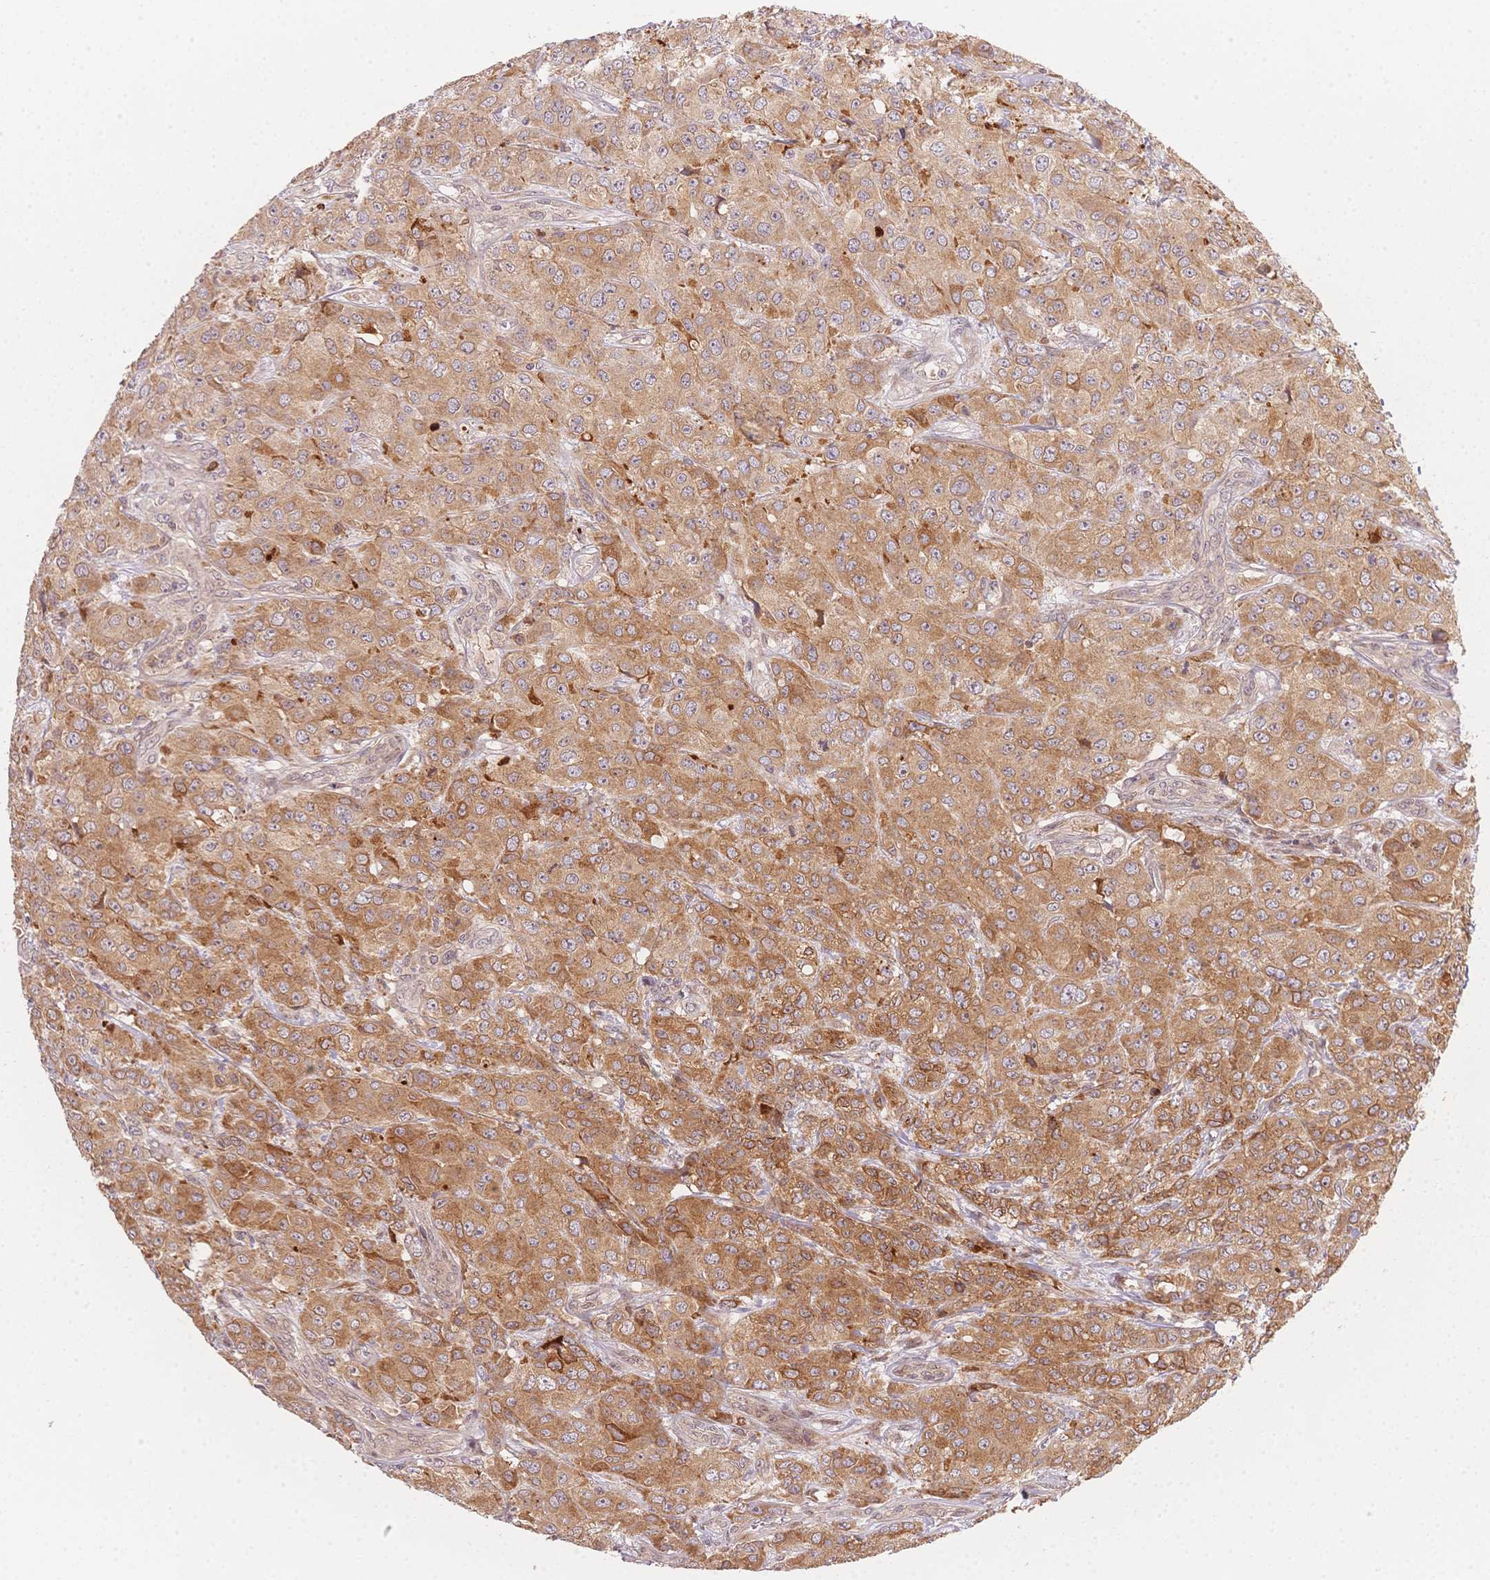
{"staining": {"intensity": "moderate", "quantity": ">75%", "location": "cytoplasmic/membranous"}, "tissue": "breast cancer", "cell_type": "Tumor cells", "image_type": "cancer", "snomed": [{"axis": "morphology", "description": "Normal tissue, NOS"}, {"axis": "morphology", "description": "Duct carcinoma"}, {"axis": "topography", "description": "Breast"}], "caption": "The image exhibits immunohistochemical staining of breast infiltrating ductal carcinoma. There is moderate cytoplasmic/membranous staining is present in about >75% of tumor cells.", "gene": "STK39", "patient": {"sex": "female", "age": 43}}